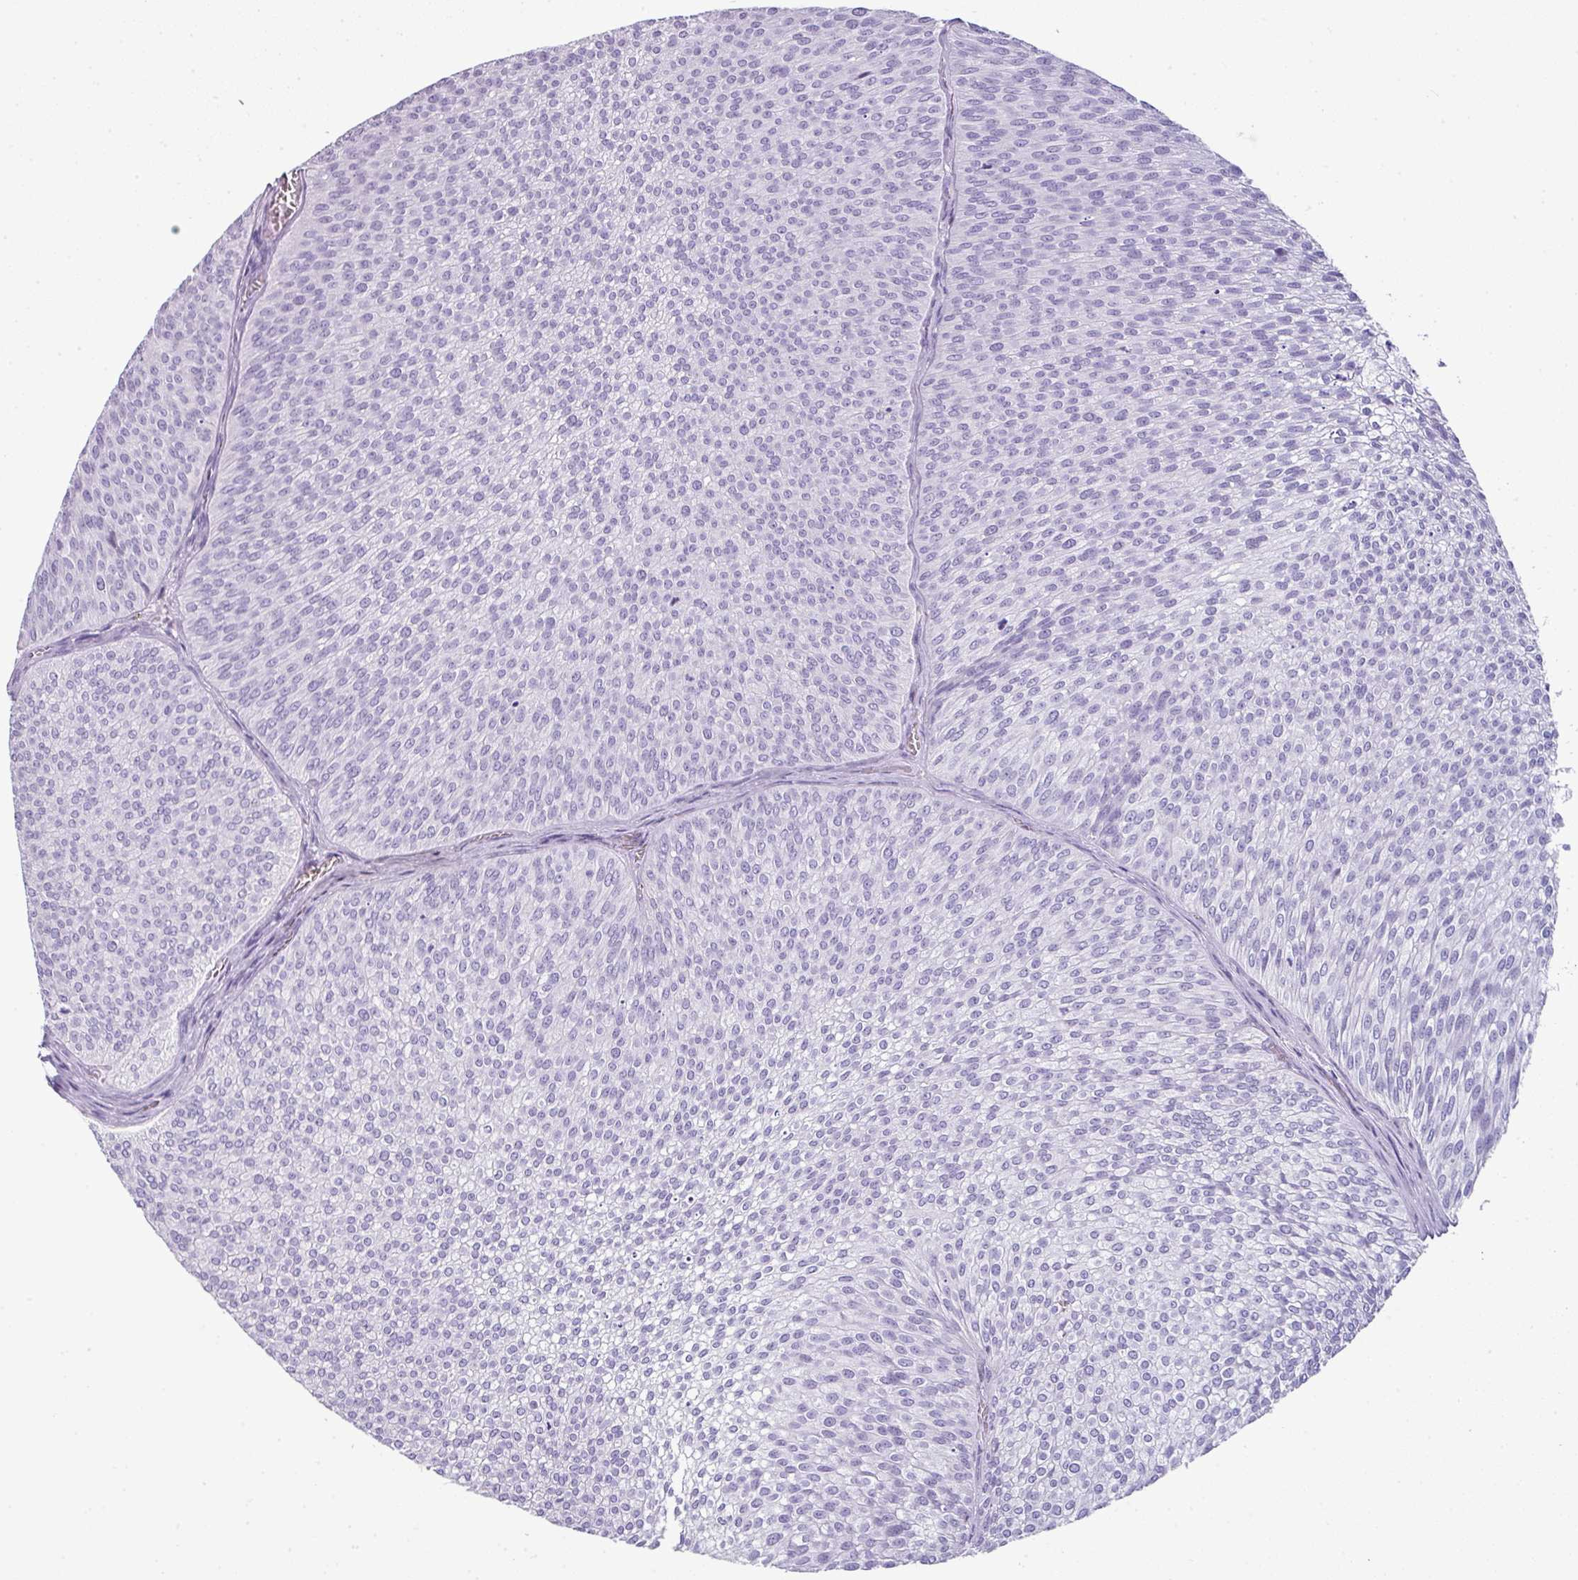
{"staining": {"intensity": "negative", "quantity": "none", "location": "none"}, "tissue": "urothelial cancer", "cell_type": "Tumor cells", "image_type": "cancer", "snomed": [{"axis": "morphology", "description": "Urothelial carcinoma, Low grade"}, {"axis": "topography", "description": "Urinary bladder"}], "caption": "High magnification brightfield microscopy of low-grade urothelial carcinoma stained with DAB (3,3'-diaminobenzidine) (brown) and counterstained with hematoxylin (blue): tumor cells show no significant positivity.", "gene": "CTSG", "patient": {"sex": "male", "age": 91}}